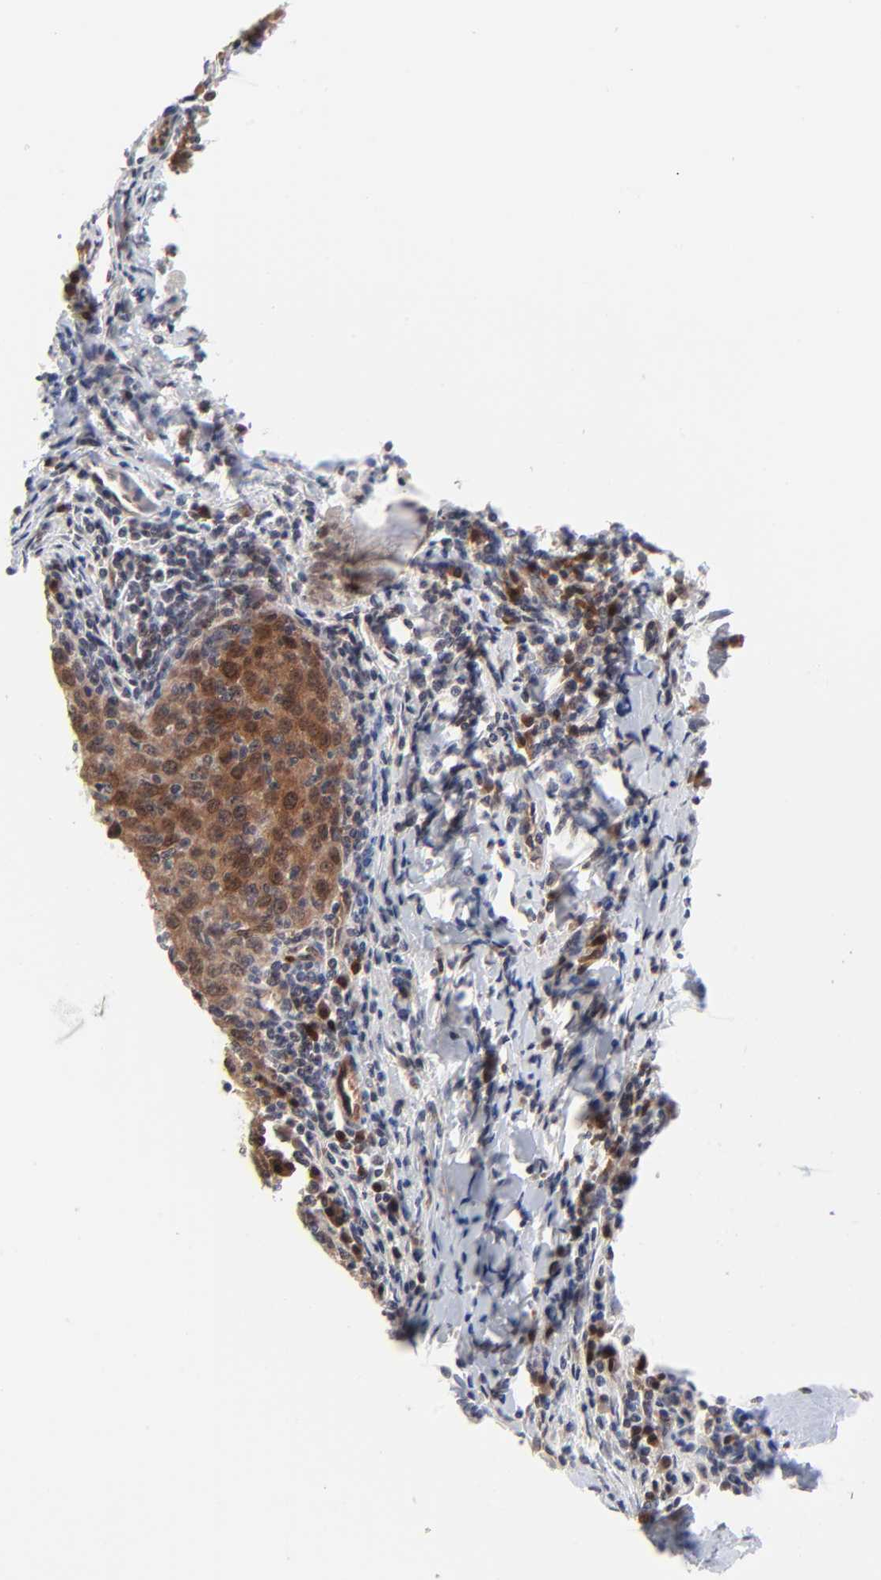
{"staining": {"intensity": "moderate", "quantity": ">75%", "location": "cytoplasmic/membranous,nuclear"}, "tissue": "cervical cancer", "cell_type": "Tumor cells", "image_type": "cancer", "snomed": [{"axis": "morphology", "description": "Squamous cell carcinoma, NOS"}, {"axis": "topography", "description": "Cervix"}], "caption": "DAB (3,3'-diaminobenzidine) immunohistochemical staining of human cervical cancer (squamous cell carcinoma) reveals moderate cytoplasmic/membranous and nuclear protein expression in approximately >75% of tumor cells.", "gene": "CASP10", "patient": {"sex": "female", "age": 27}}